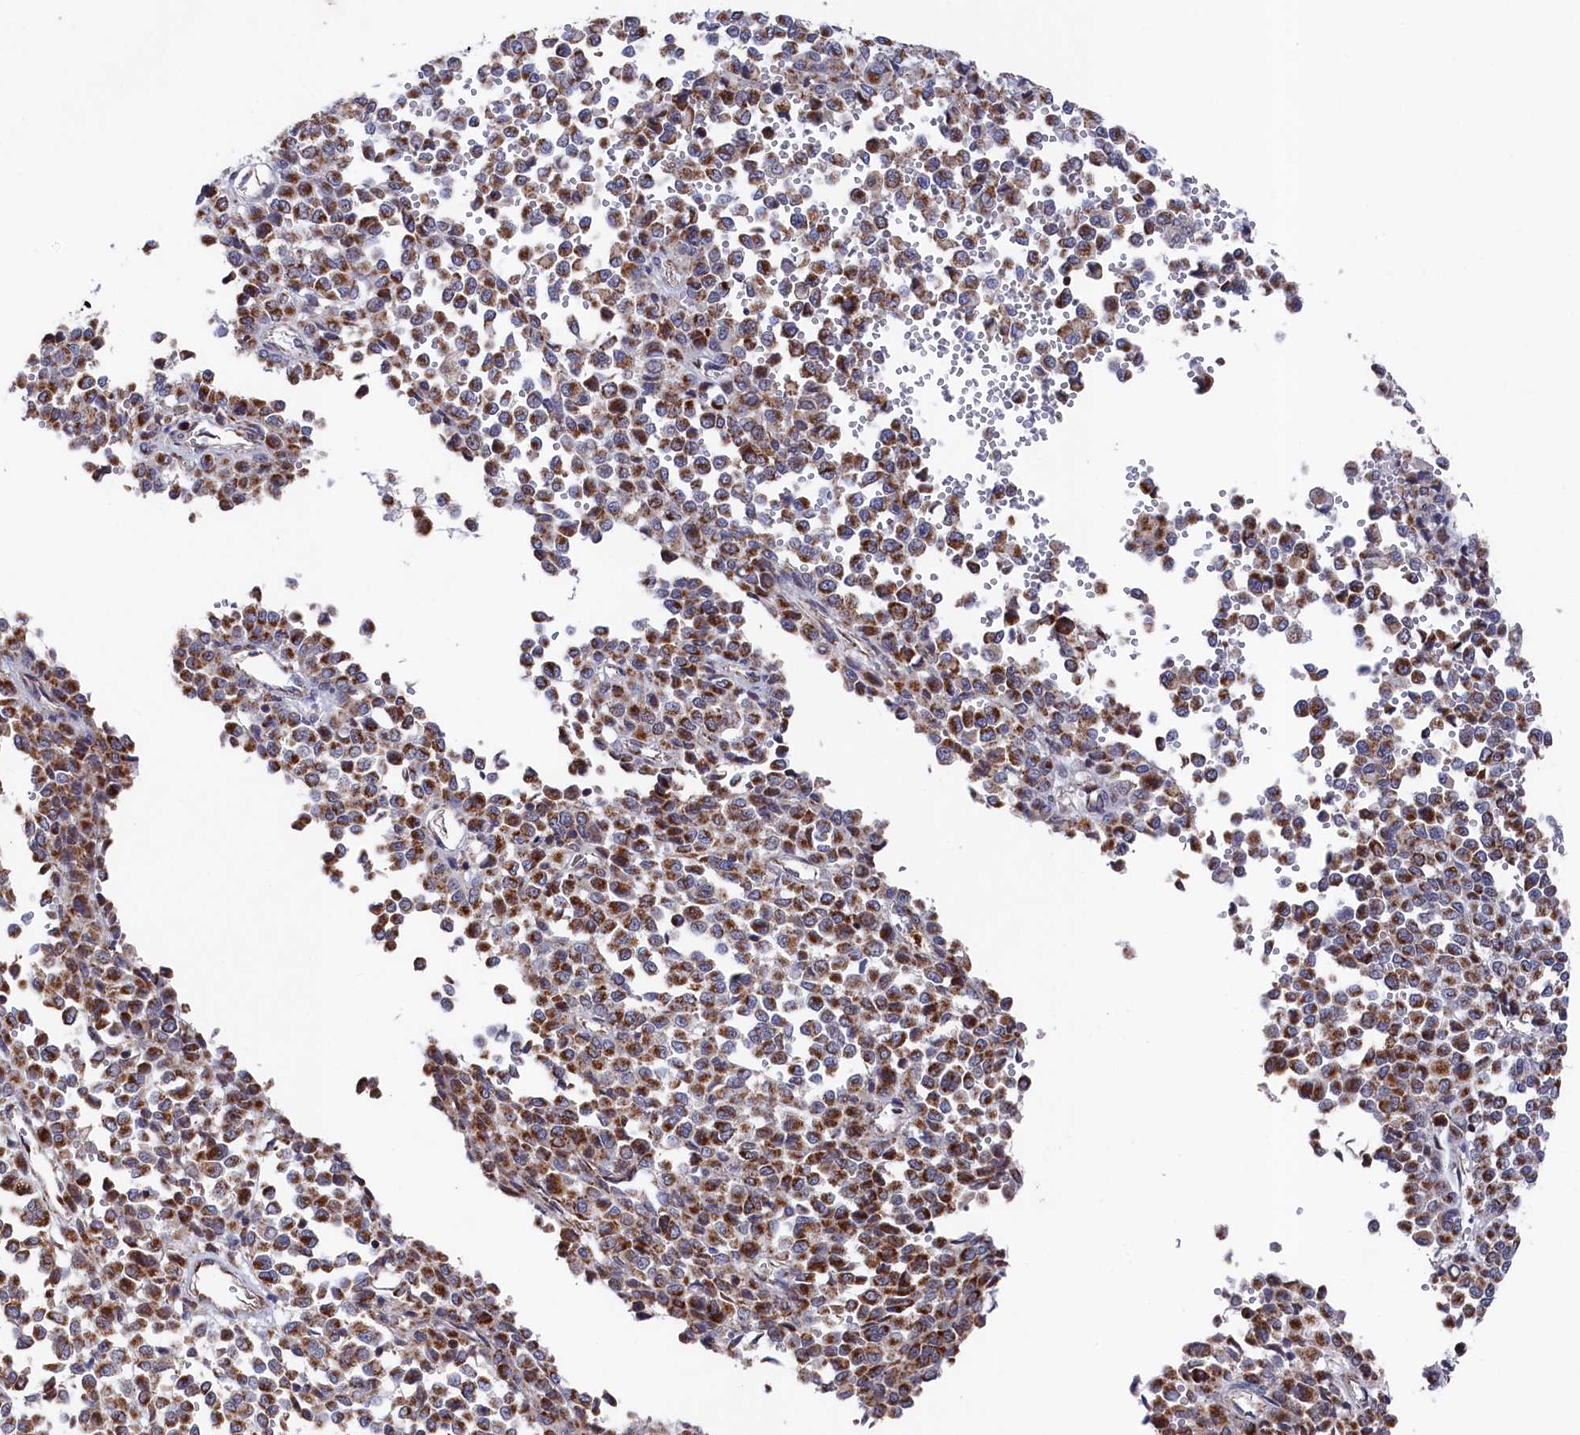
{"staining": {"intensity": "moderate", "quantity": ">75%", "location": "cytoplasmic/membranous"}, "tissue": "melanoma", "cell_type": "Tumor cells", "image_type": "cancer", "snomed": [{"axis": "morphology", "description": "Malignant melanoma, Metastatic site"}, {"axis": "topography", "description": "Pancreas"}], "caption": "Immunohistochemical staining of human melanoma demonstrates medium levels of moderate cytoplasmic/membranous protein expression in approximately >75% of tumor cells. (brown staining indicates protein expression, while blue staining denotes nuclei).", "gene": "CHCHD1", "patient": {"sex": "female", "age": 30}}